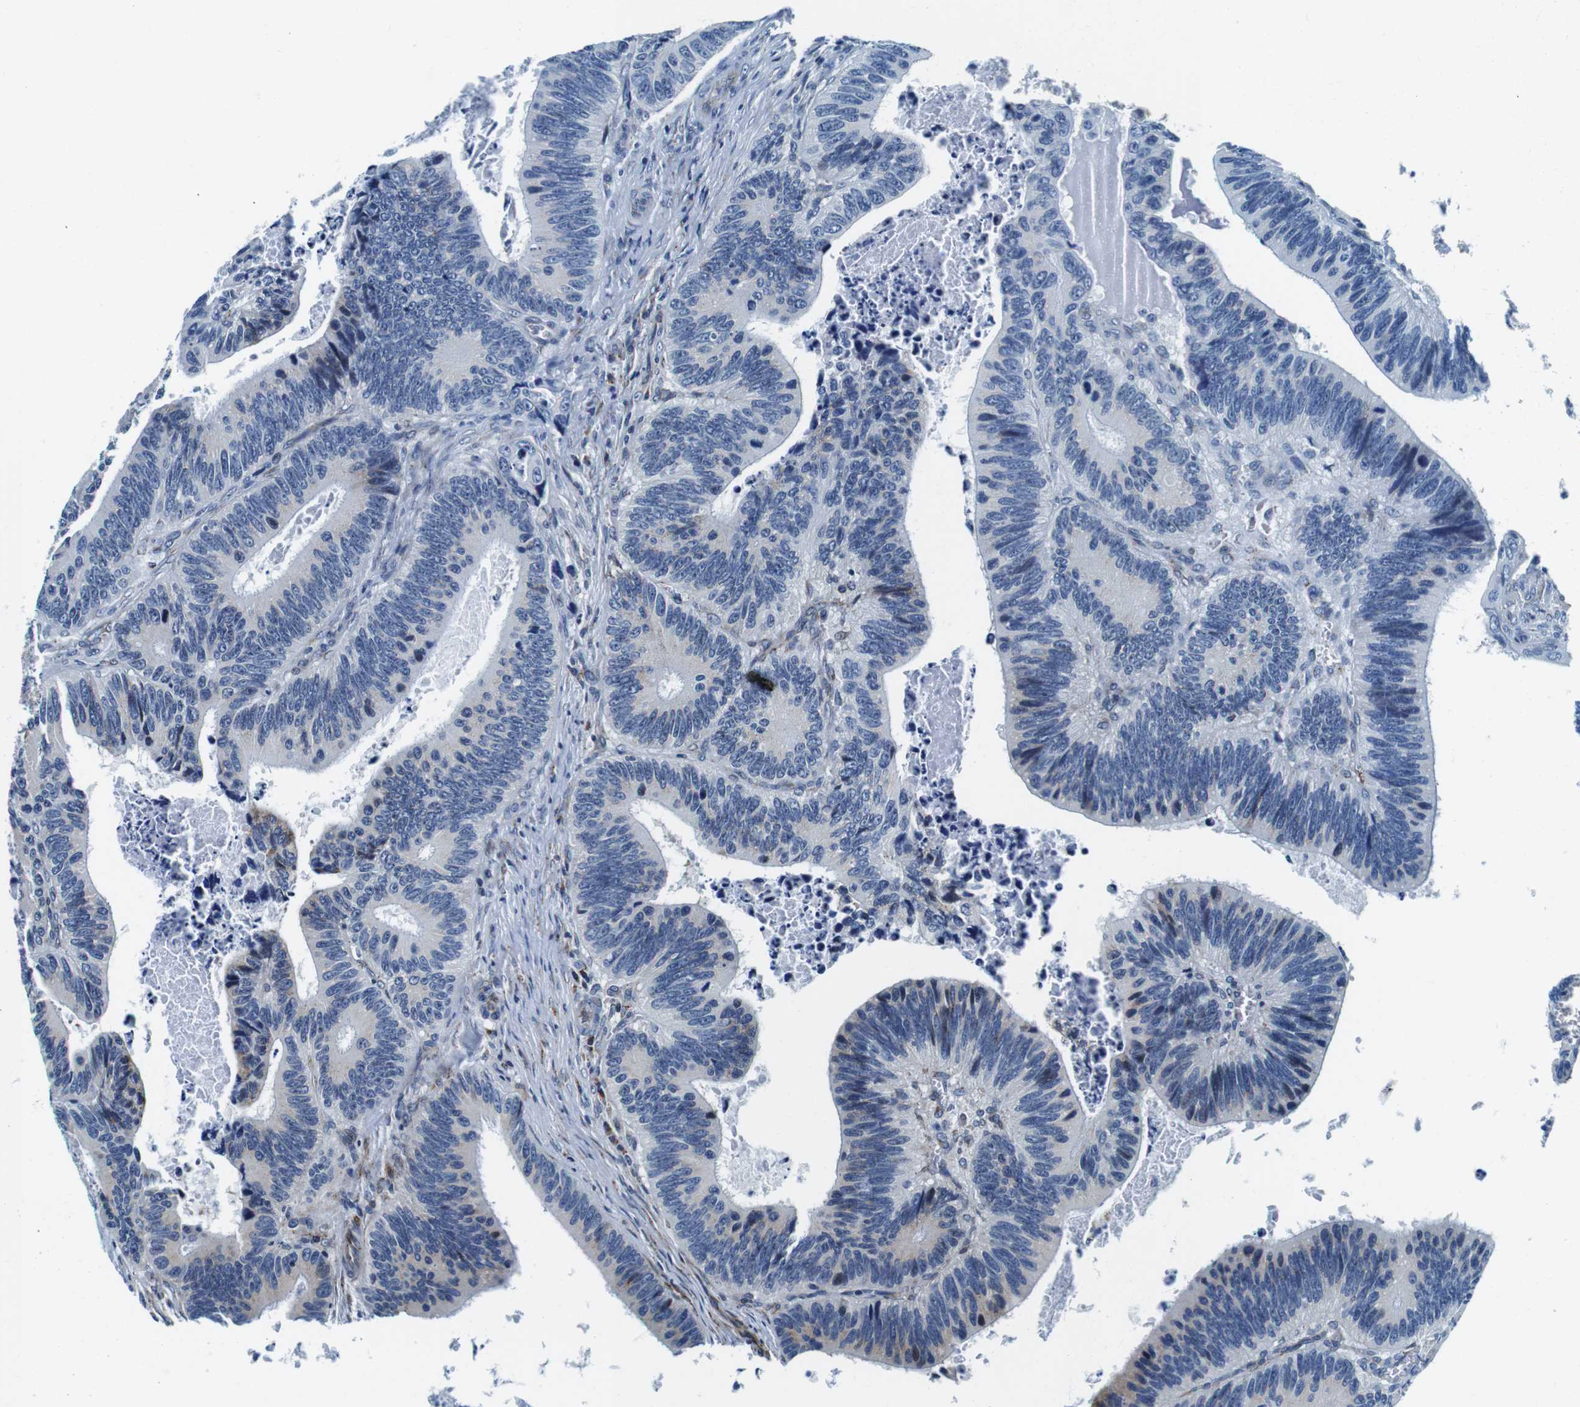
{"staining": {"intensity": "weak", "quantity": "<25%", "location": "cytoplasmic/membranous"}, "tissue": "colorectal cancer", "cell_type": "Tumor cells", "image_type": "cancer", "snomed": [{"axis": "morphology", "description": "Inflammation, NOS"}, {"axis": "morphology", "description": "Adenocarcinoma, NOS"}, {"axis": "topography", "description": "Colon"}], "caption": "This is an immunohistochemistry (IHC) histopathology image of human colorectal cancer. There is no expression in tumor cells.", "gene": "FAR2", "patient": {"sex": "male", "age": 72}}